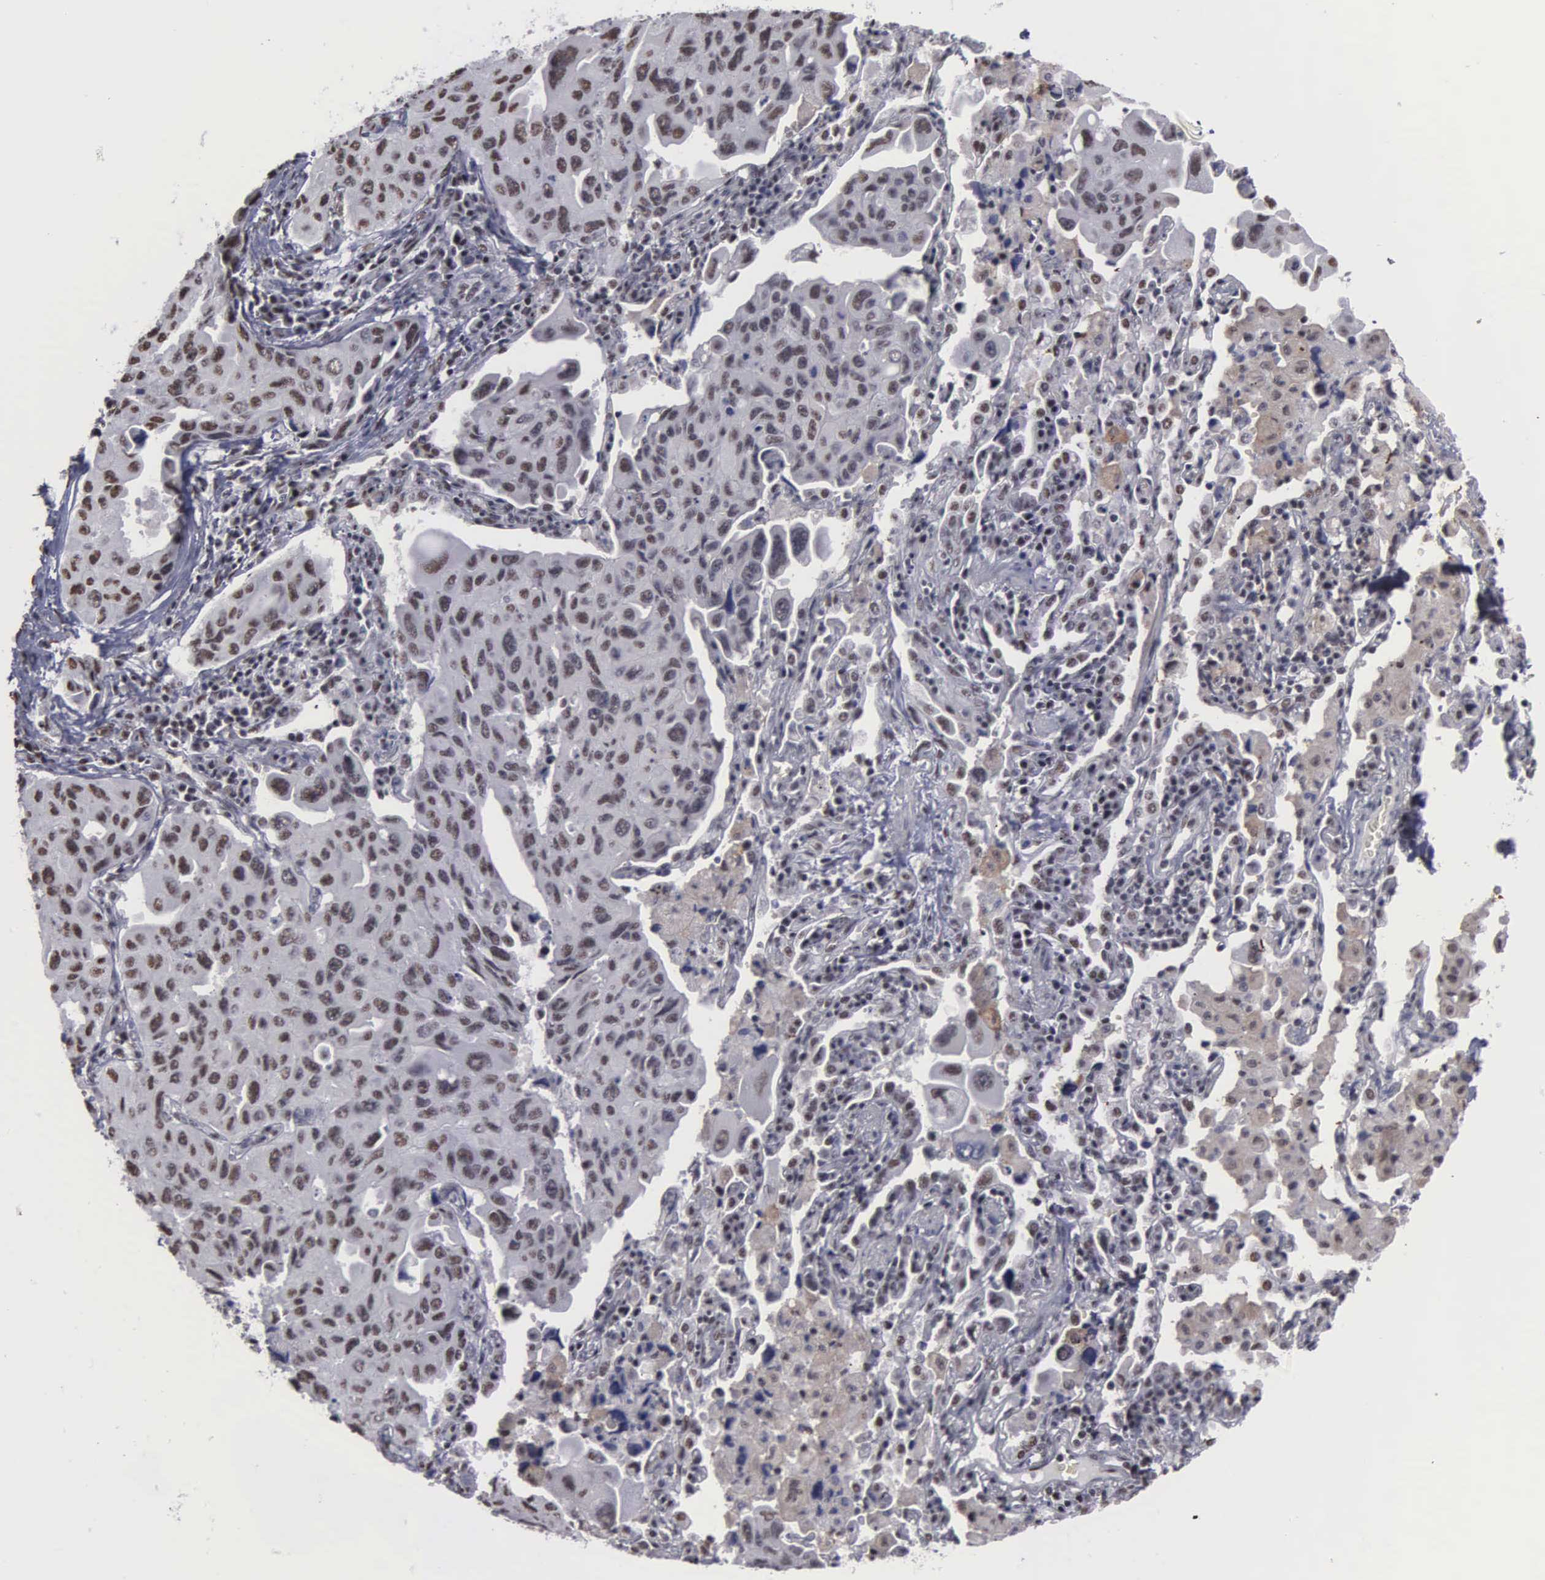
{"staining": {"intensity": "weak", "quantity": "25%-75%", "location": "nuclear"}, "tissue": "lung cancer", "cell_type": "Tumor cells", "image_type": "cancer", "snomed": [{"axis": "morphology", "description": "Adenocarcinoma, NOS"}, {"axis": "topography", "description": "Lung"}], "caption": "The immunohistochemical stain highlights weak nuclear expression in tumor cells of lung cancer tissue.", "gene": "KIAA0586", "patient": {"sex": "male", "age": 64}}